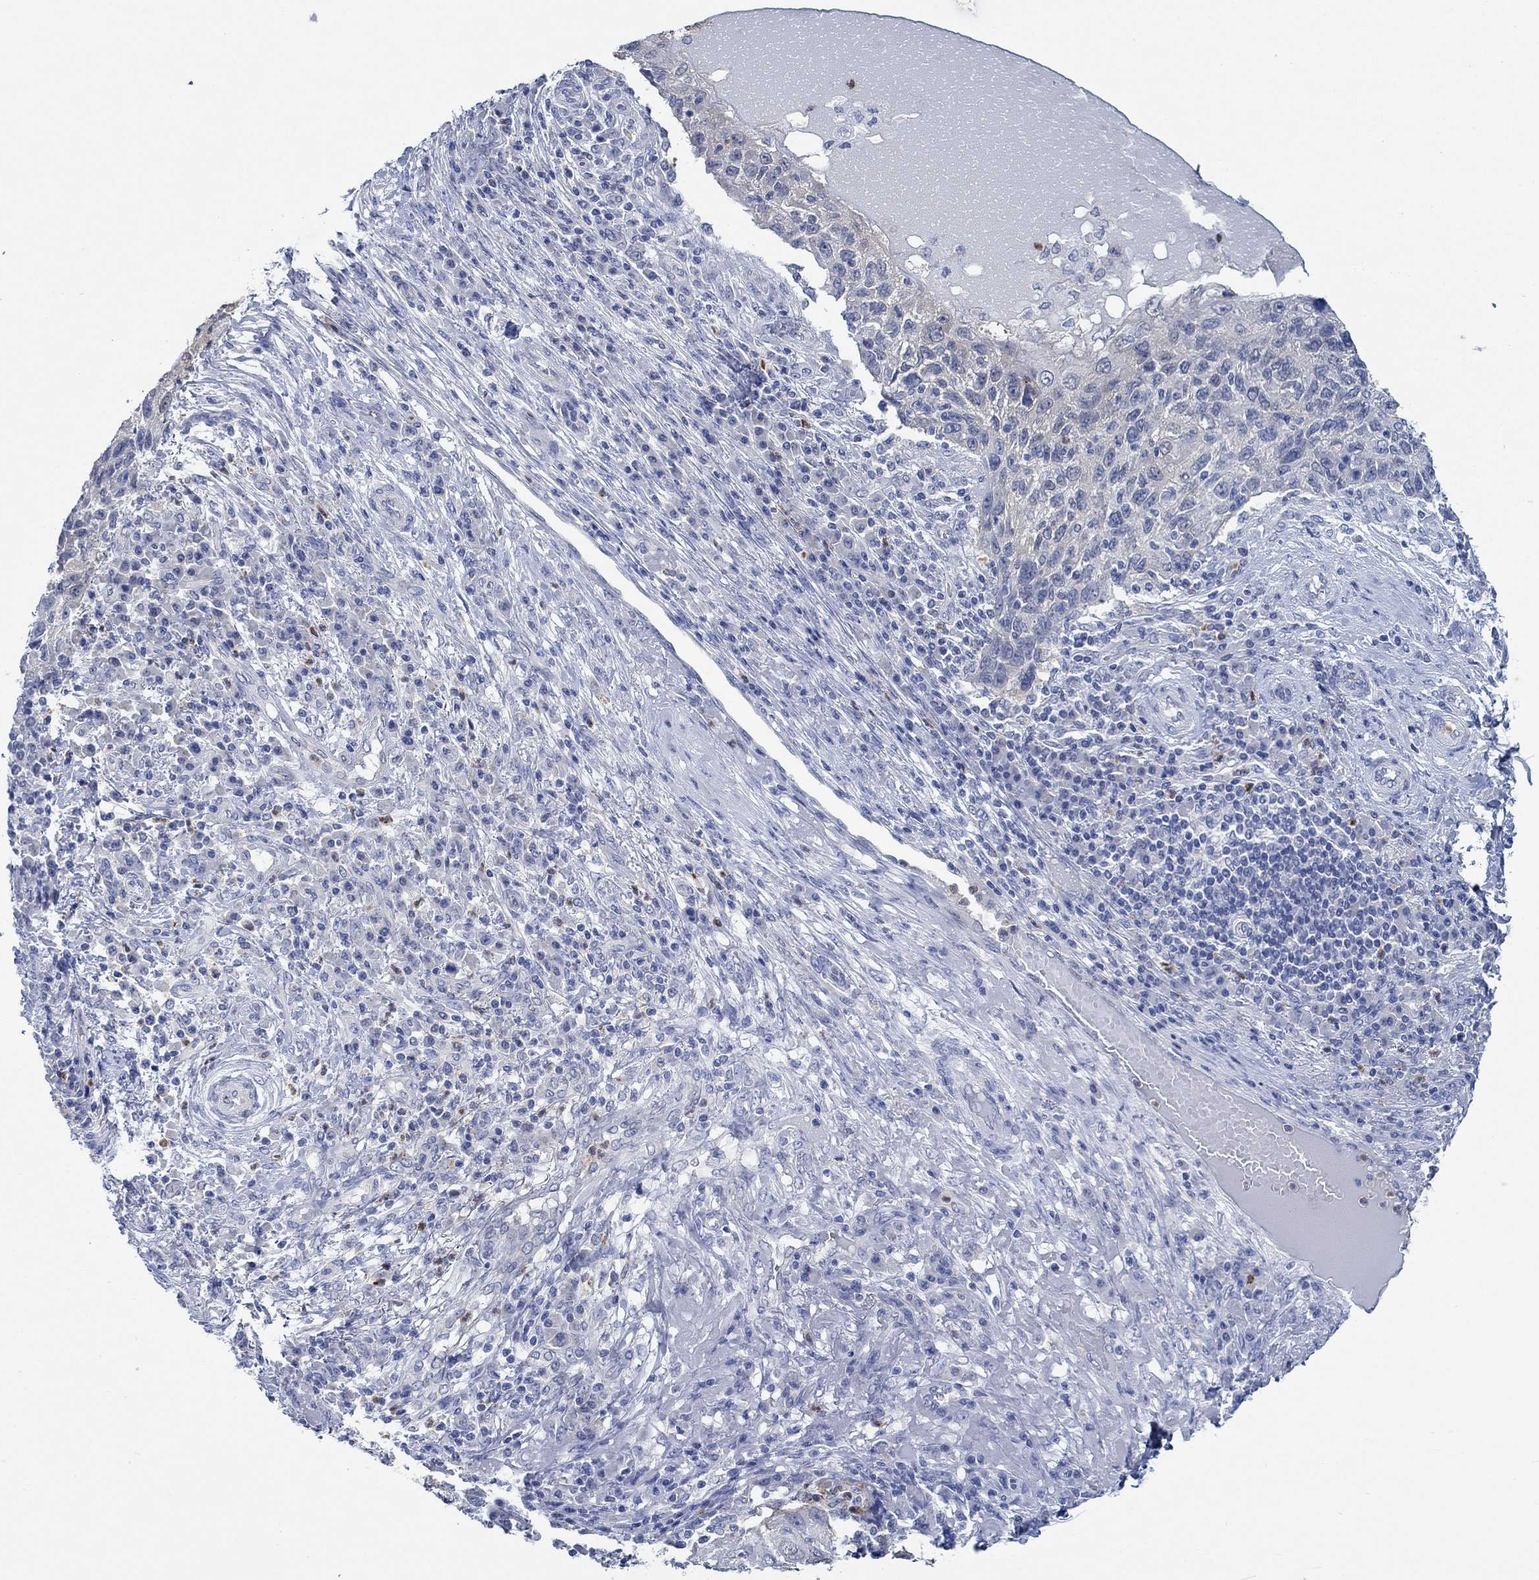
{"staining": {"intensity": "negative", "quantity": "none", "location": "none"}, "tissue": "skin cancer", "cell_type": "Tumor cells", "image_type": "cancer", "snomed": [{"axis": "morphology", "description": "Squamous cell carcinoma, NOS"}, {"axis": "topography", "description": "Skin"}], "caption": "Immunohistochemistry (IHC) micrograph of squamous cell carcinoma (skin) stained for a protein (brown), which reveals no staining in tumor cells.", "gene": "ZNF671", "patient": {"sex": "male", "age": 92}}